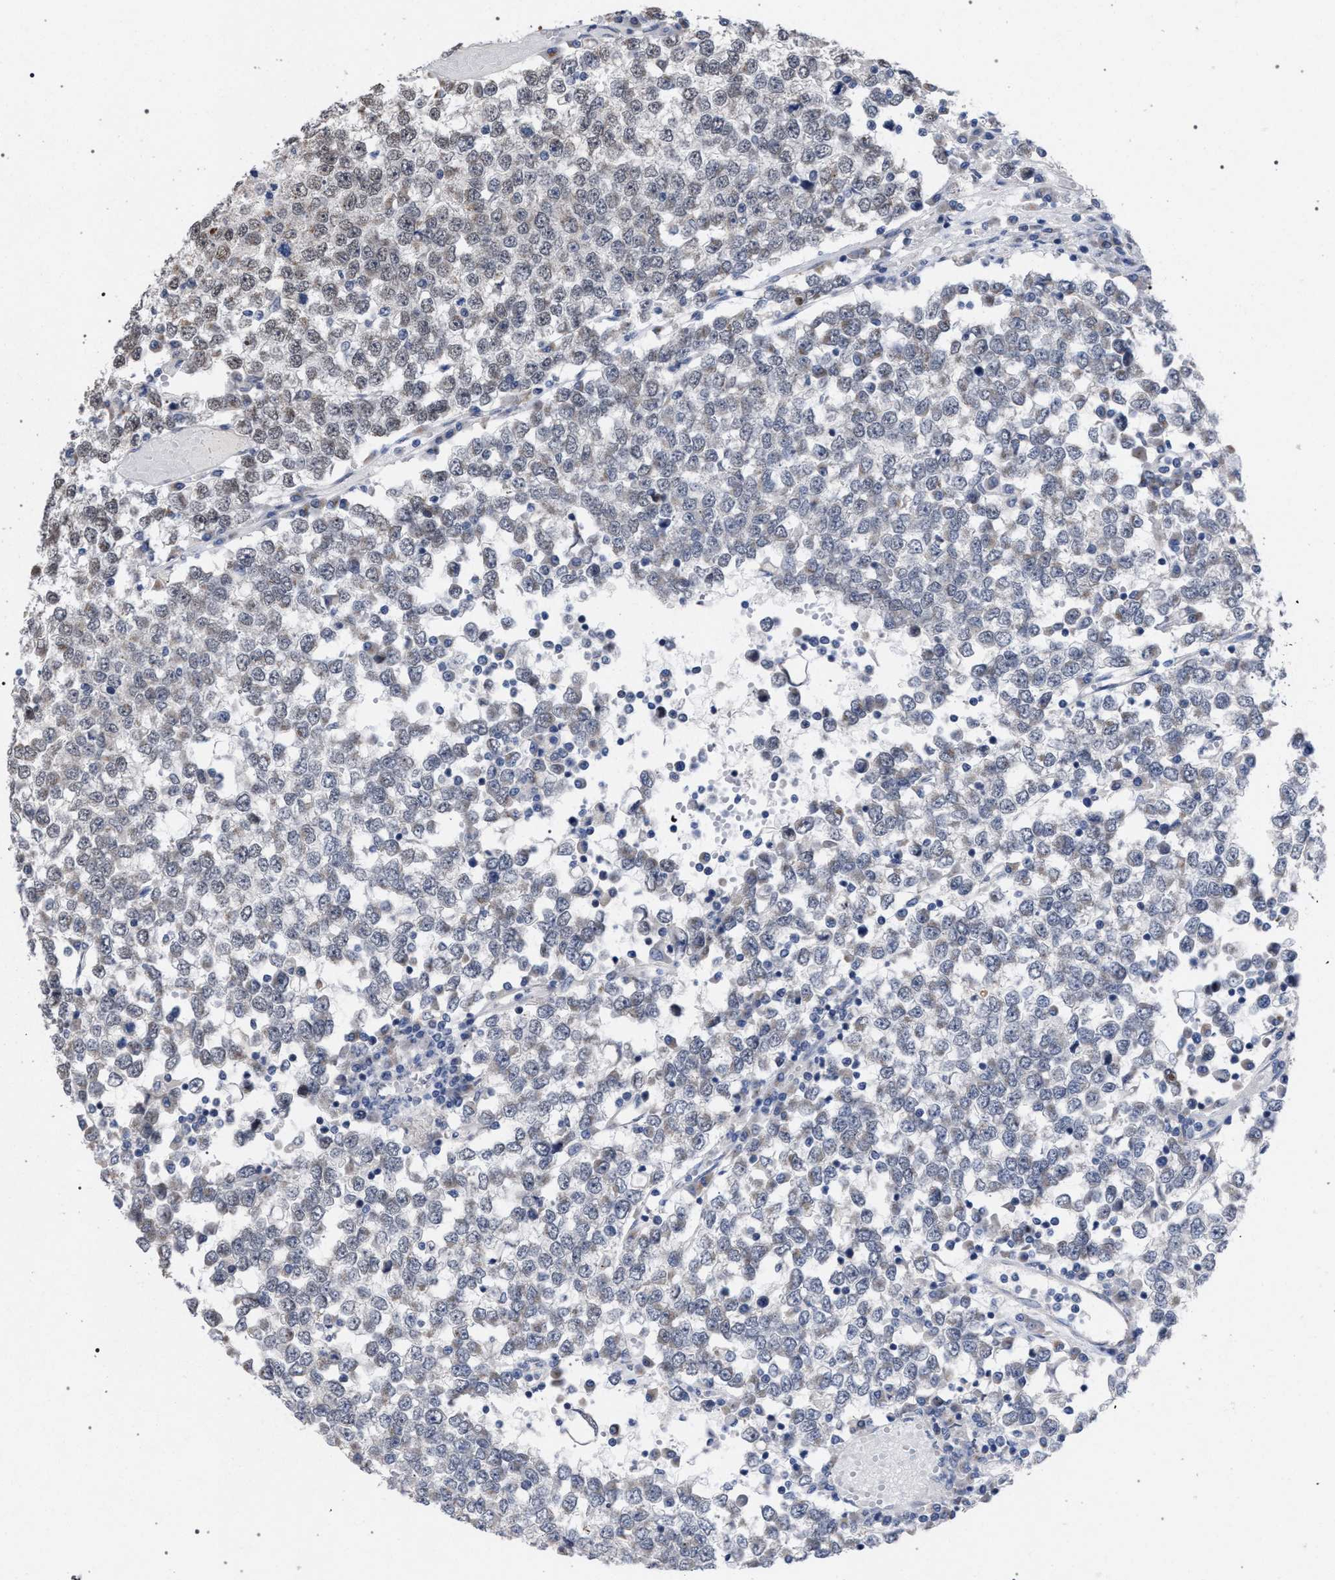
{"staining": {"intensity": "negative", "quantity": "none", "location": "none"}, "tissue": "testis cancer", "cell_type": "Tumor cells", "image_type": "cancer", "snomed": [{"axis": "morphology", "description": "Seminoma, NOS"}, {"axis": "topography", "description": "Testis"}], "caption": "High power microscopy photomicrograph of an immunohistochemistry micrograph of seminoma (testis), revealing no significant staining in tumor cells.", "gene": "GOLGA2", "patient": {"sex": "male", "age": 65}}